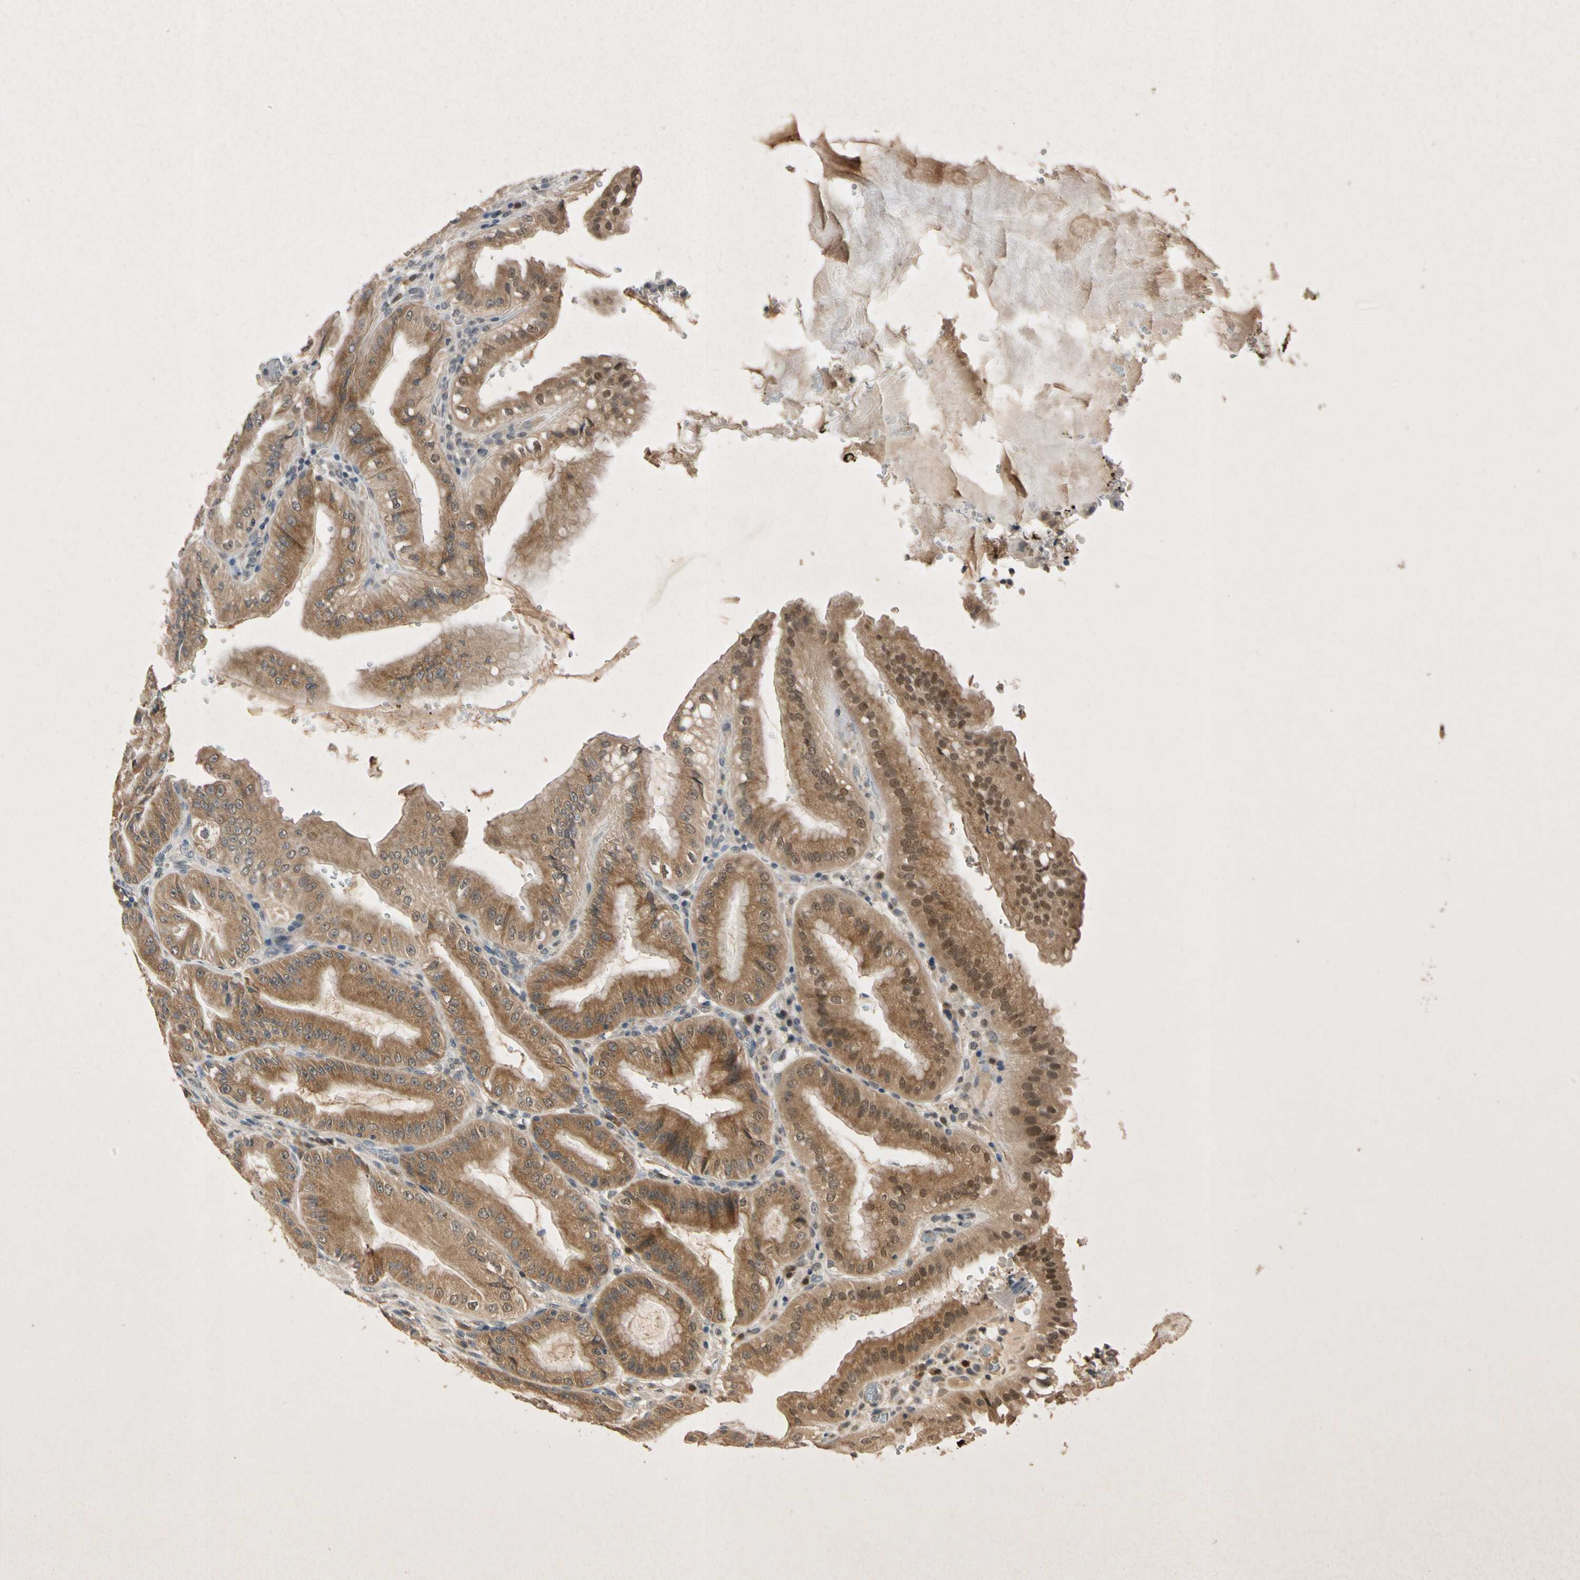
{"staining": {"intensity": "strong", "quantity": ">75%", "location": "cytoplasmic/membranous"}, "tissue": "stomach", "cell_type": "Glandular cells", "image_type": "normal", "snomed": [{"axis": "morphology", "description": "Normal tissue, NOS"}, {"axis": "topography", "description": "Stomach, lower"}], "caption": "An IHC photomicrograph of unremarkable tissue is shown. Protein staining in brown shows strong cytoplasmic/membranous positivity in stomach within glandular cells.", "gene": "RPS6KB2", "patient": {"sex": "male", "age": 71}}